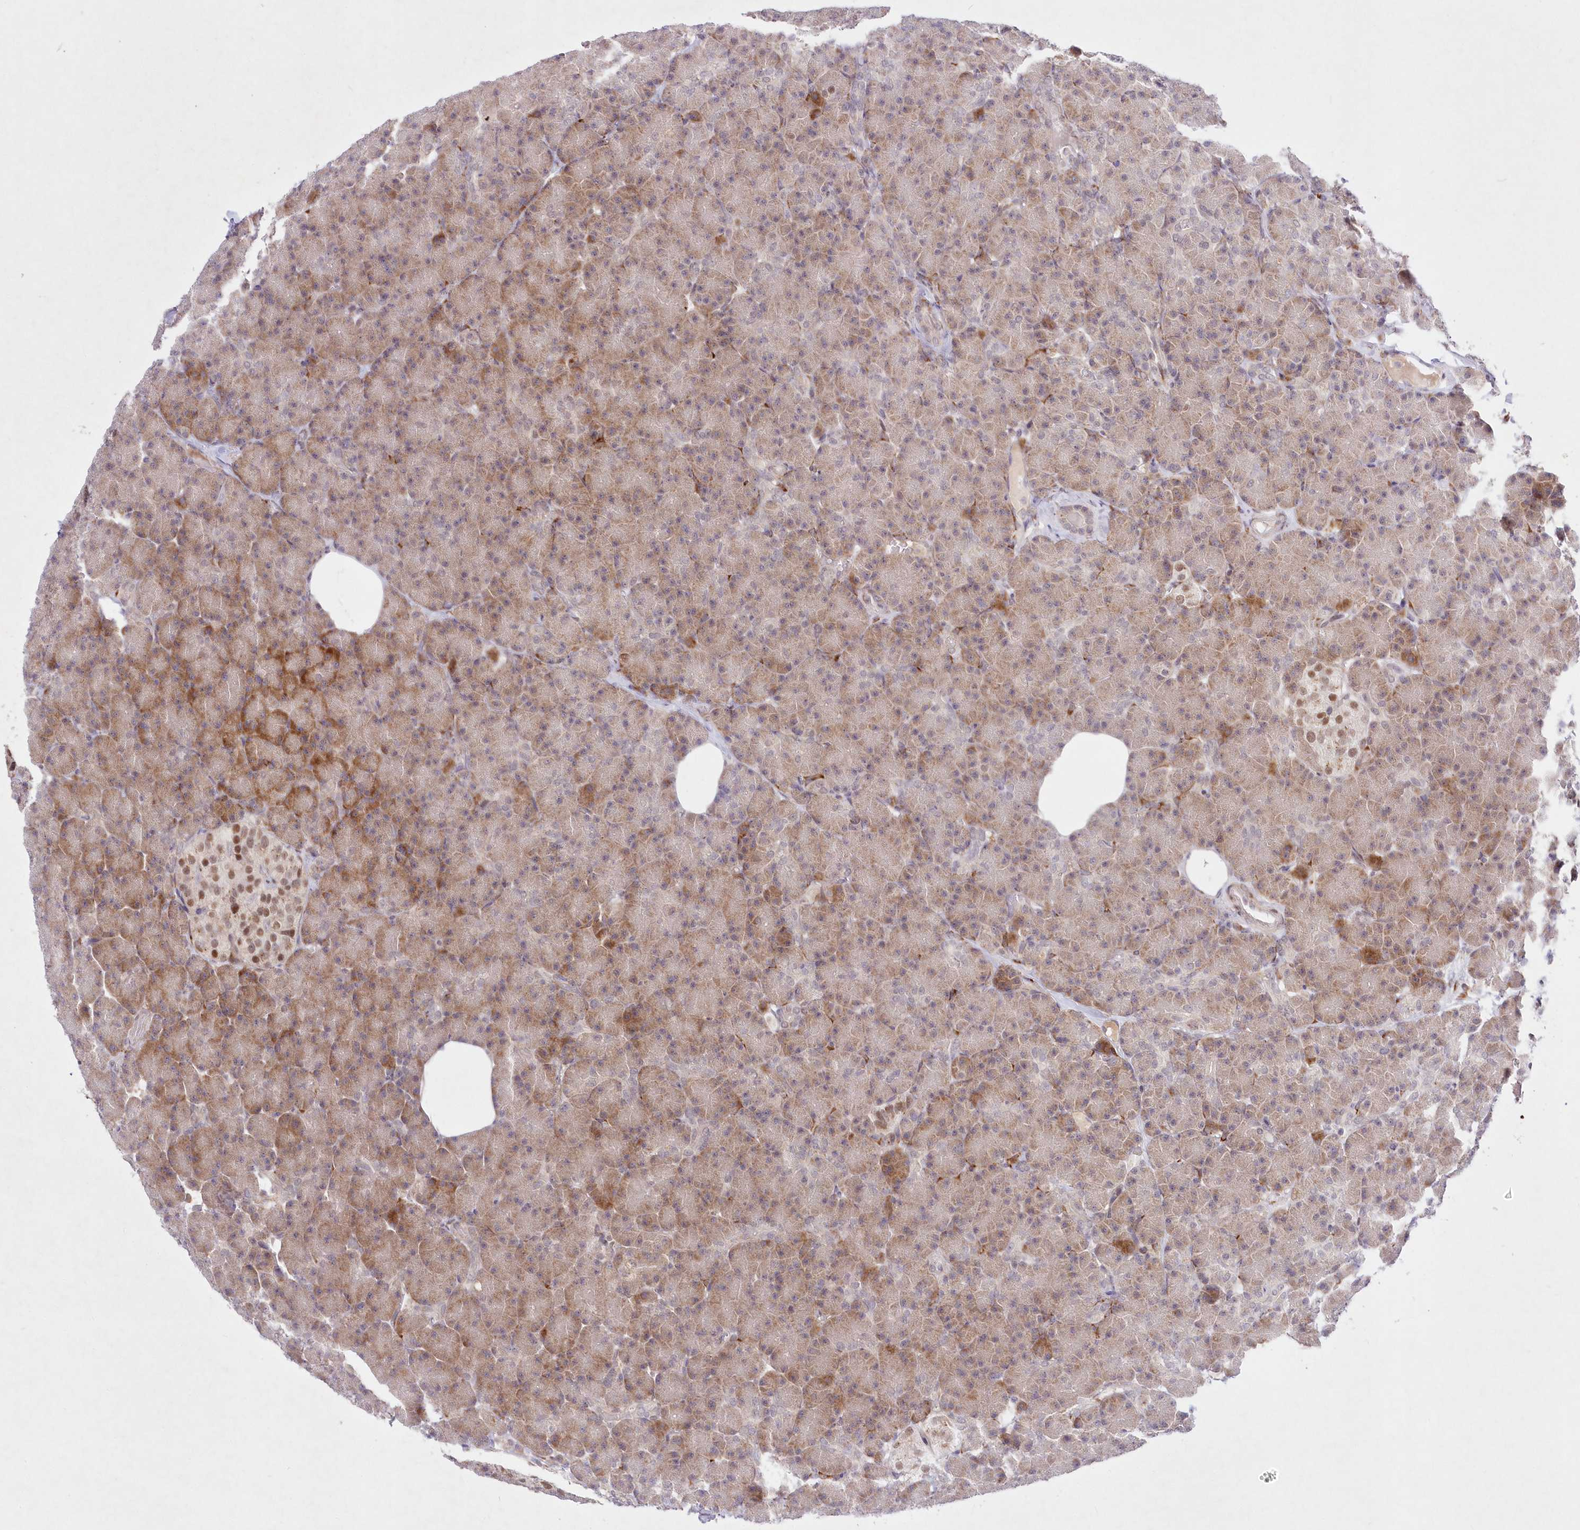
{"staining": {"intensity": "moderate", "quantity": "25%-75%", "location": "cytoplasmic/membranous"}, "tissue": "pancreas", "cell_type": "Exocrine glandular cells", "image_type": "normal", "snomed": [{"axis": "morphology", "description": "Normal tissue, NOS"}, {"axis": "topography", "description": "Pancreas"}], "caption": "This image exhibits IHC staining of unremarkable pancreas, with medium moderate cytoplasmic/membranous expression in approximately 25%-75% of exocrine glandular cells.", "gene": "LDB1", "patient": {"sex": "female", "age": 43}}